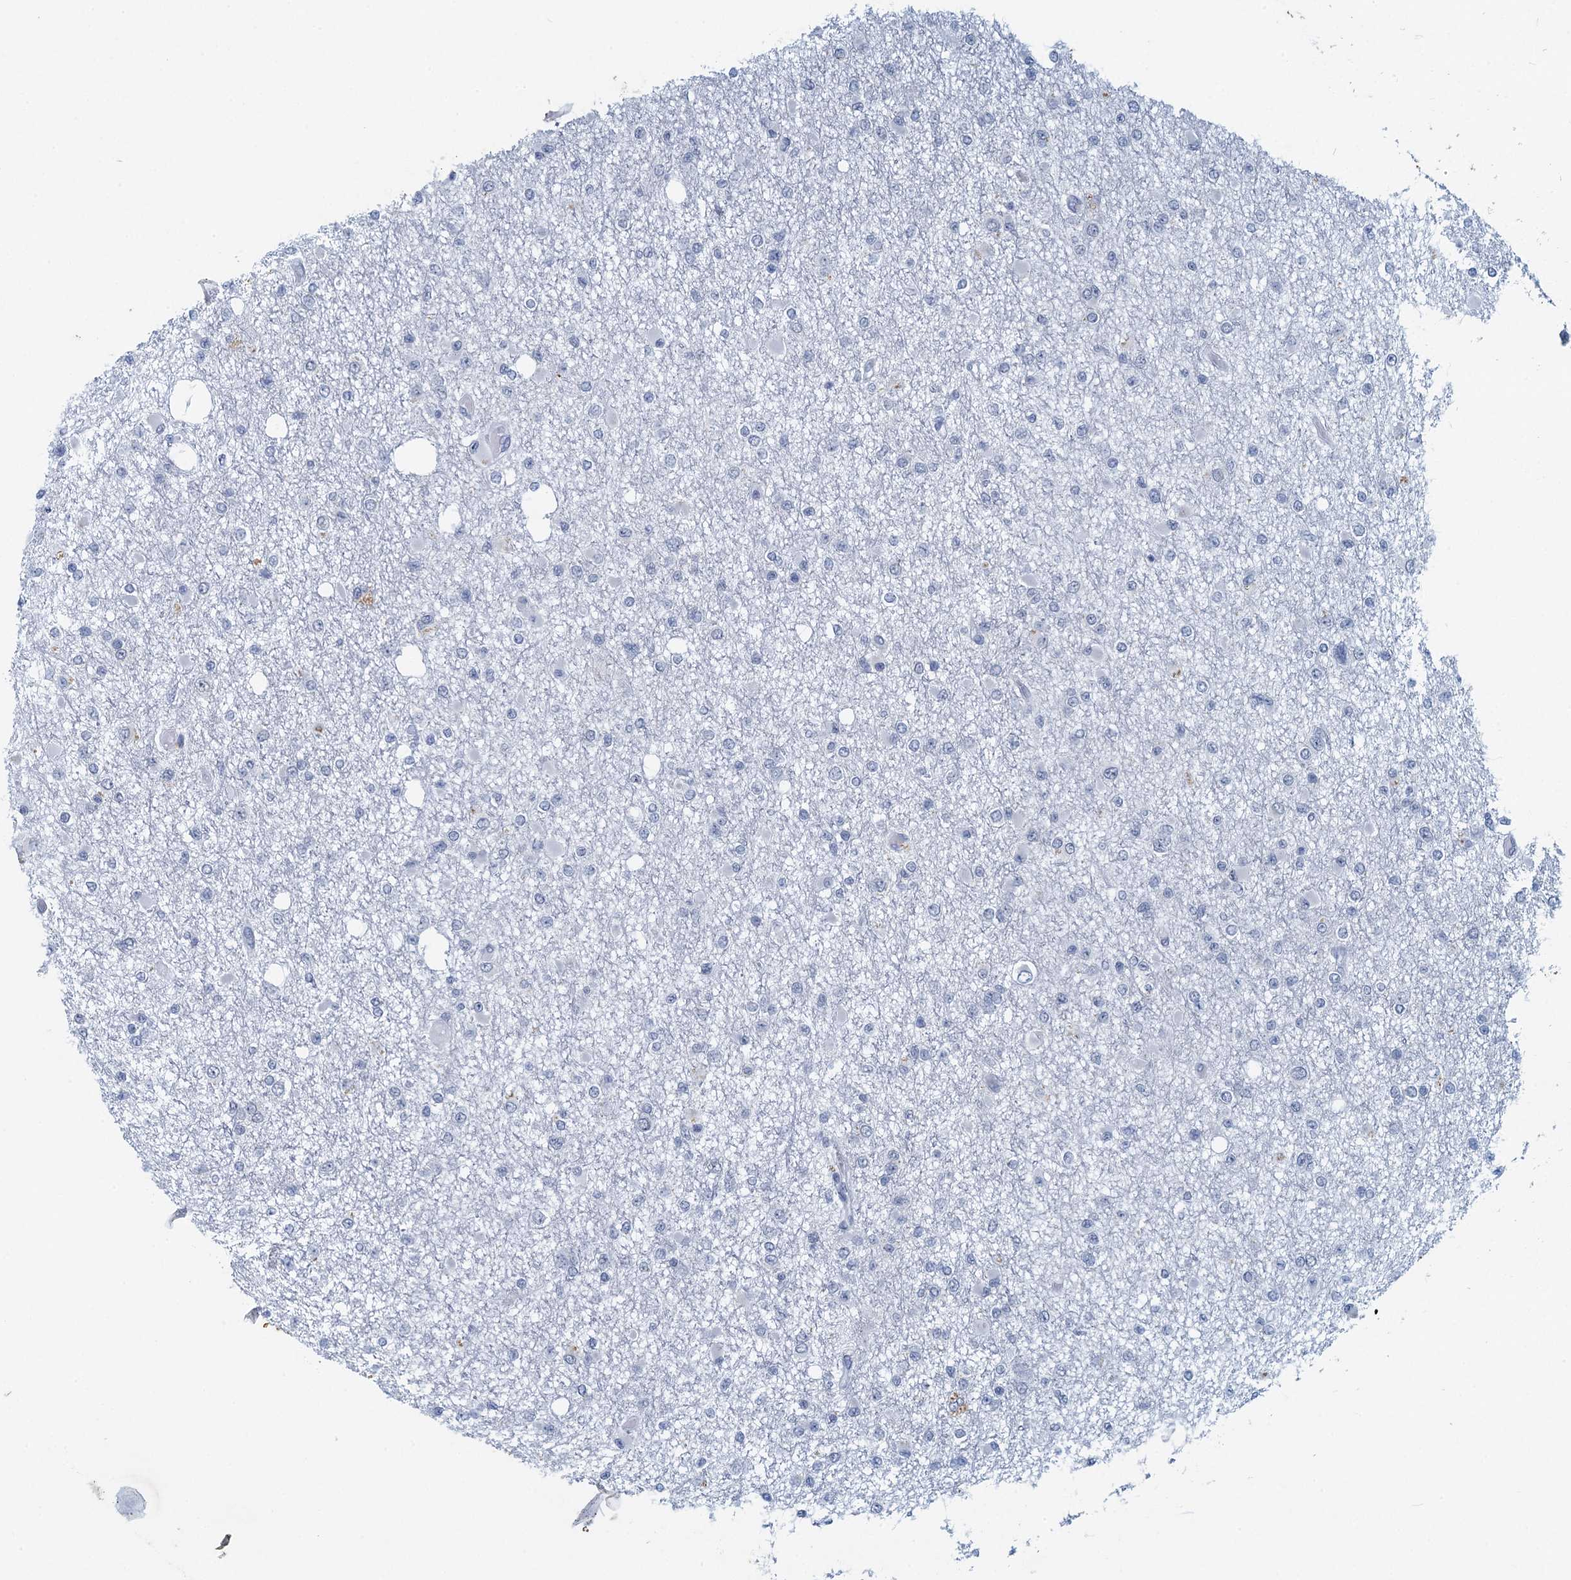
{"staining": {"intensity": "negative", "quantity": "none", "location": "none"}, "tissue": "glioma", "cell_type": "Tumor cells", "image_type": "cancer", "snomed": [{"axis": "morphology", "description": "Glioma, malignant, Low grade"}, {"axis": "topography", "description": "Brain"}], "caption": "Malignant glioma (low-grade) was stained to show a protein in brown. There is no significant staining in tumor cells. (DAB (3,3'-diaminobenzidine) IHC, high magnification).", "gene": "ENSG00000131152", "patient": {"sex": "female", "age": 22}}